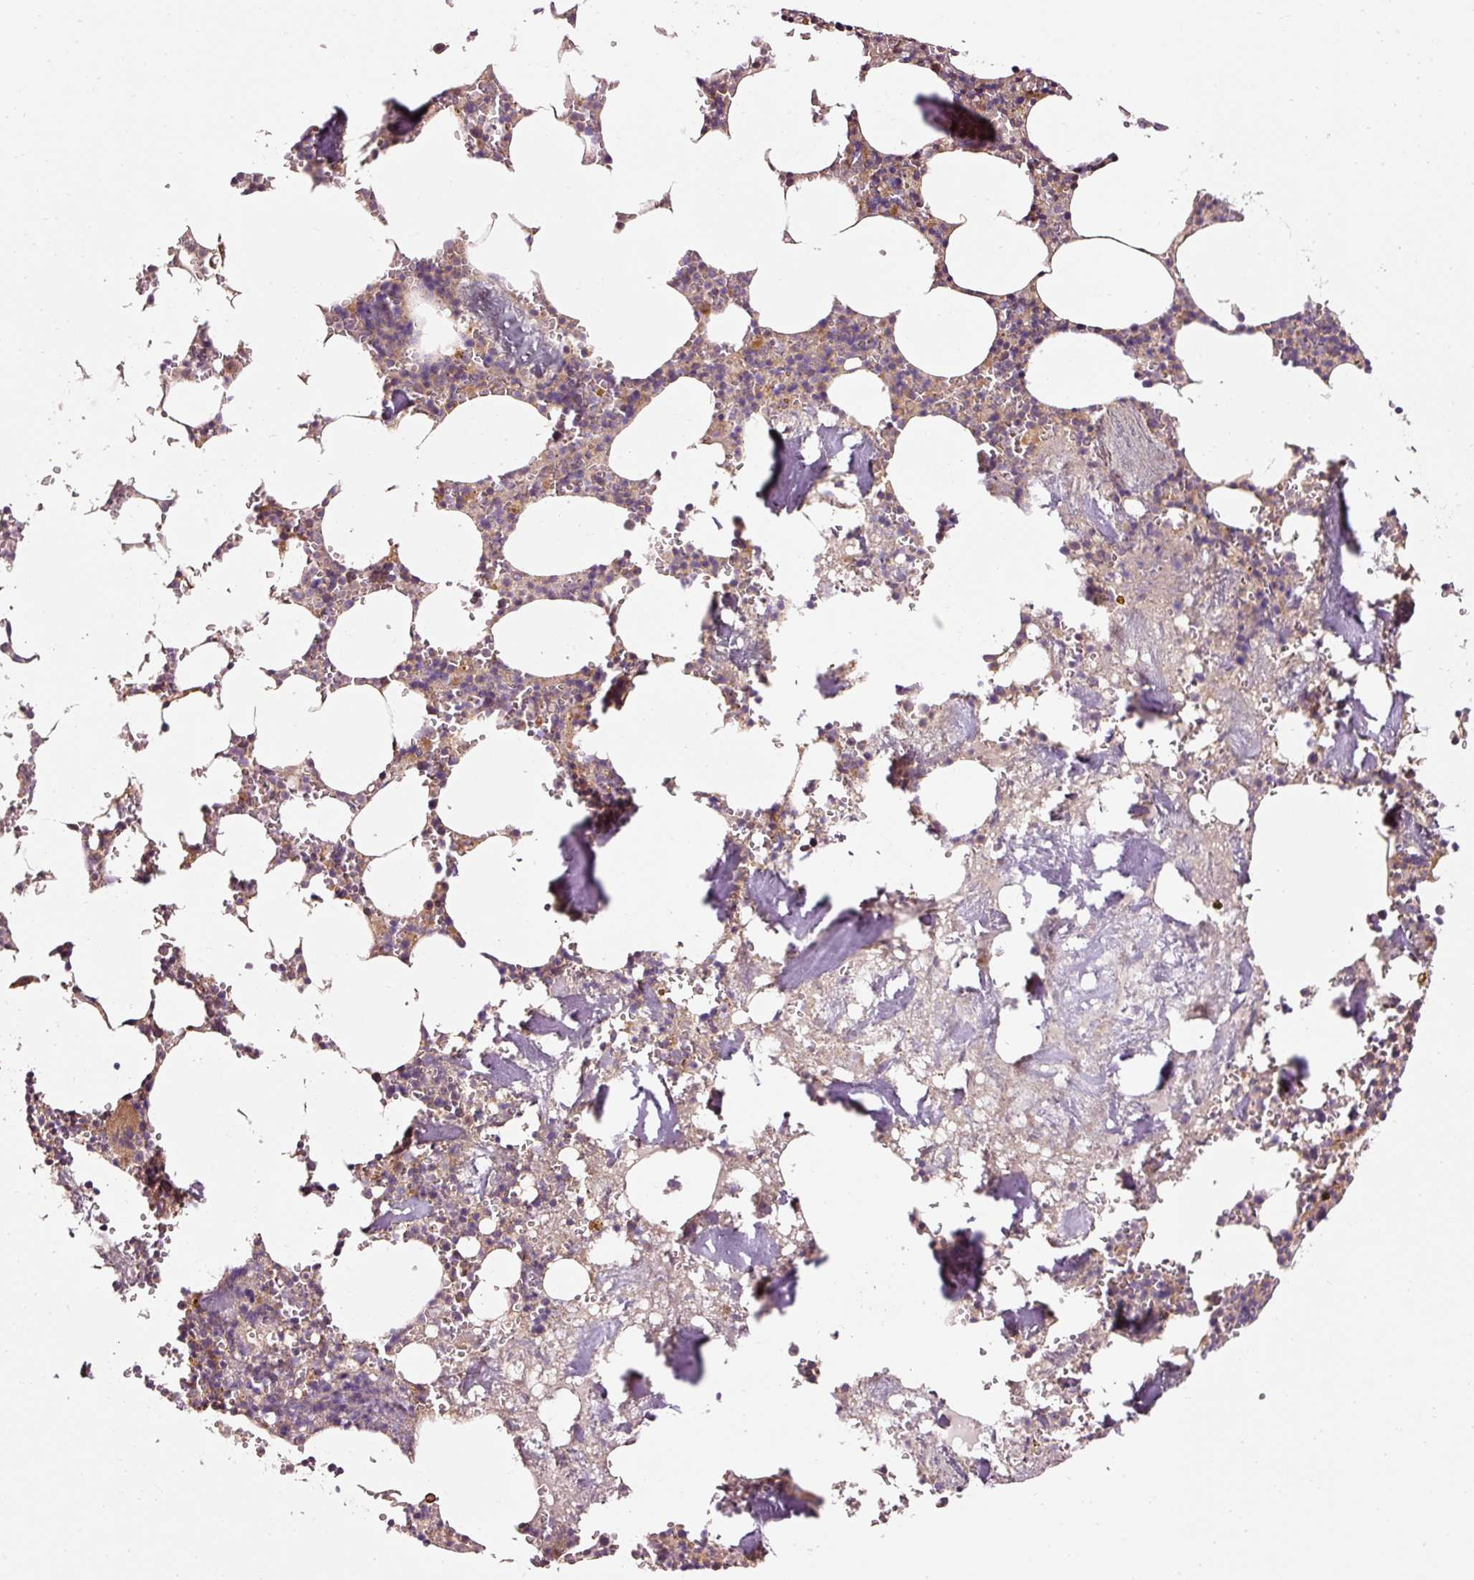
{"staining": {"intensity": "moderate", "quantity": "<25%", "location": "cytoplasmic/membranous"}, "tissue": "bone marrow", "cell_type": "Hematopoietic cells", "image_type": "normal", "snomed": [{"axis": "morphology", "description": "Normal tissue, NOS"}, {"axis": "topography", "description": "Bone marrow"}], "caption": "Protein staining displays moderate cytoplasmic/membranous staining in about <25% of hematopoietic cells in normal bone marrow. The staining was performed using DAB (3,3'-diaminobenzidine) to visualize the protein expression in brown, while the nuclei were stained in blue with hematoxylin (Magnification: 20x).", "gene": "NAPA", "patient": {"sex": "male", "age": 54}}